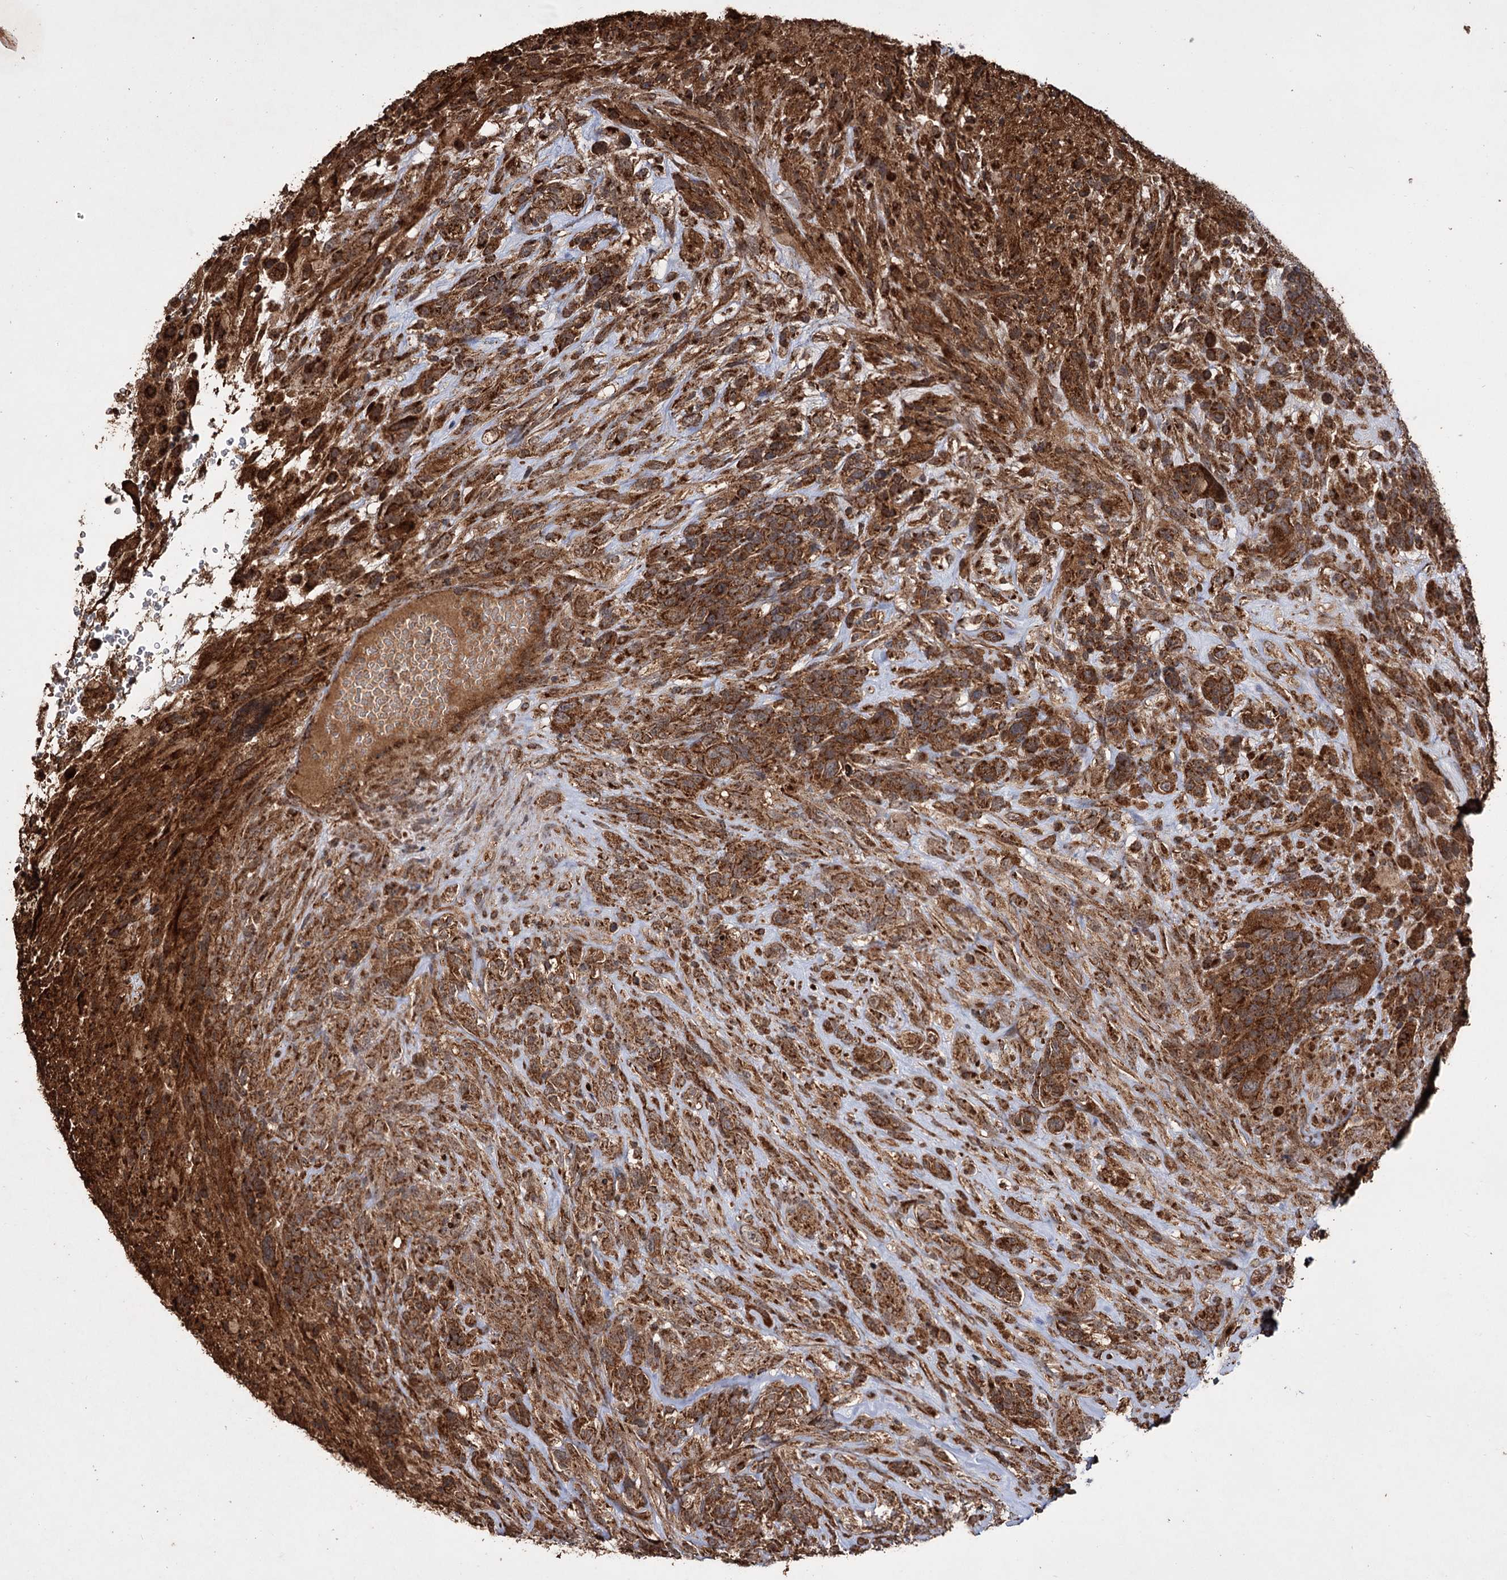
{"staining": {"intensity": "moderate", "quantity": ">75%", "location": "cytoplasmic/membranous"}, "tissue": "glioma", "cell_type": "Tumor cells", "image_type": "cancer", "snomed": [{"axis": "morphology", "description": "Glioma, malignant, High grade"}, {"axis": "topography", "description": "Brain"}], "caption": "A high-resolution photomicrograph shows immunohistochemistry (IHC) staining of malignant glioma (high-grade), which shows moderate cytoplasmic/membranous positivity in about >75% of tumor cells.", "gene": "IPO4", "patient": {"sex": "male", "age": 61}}